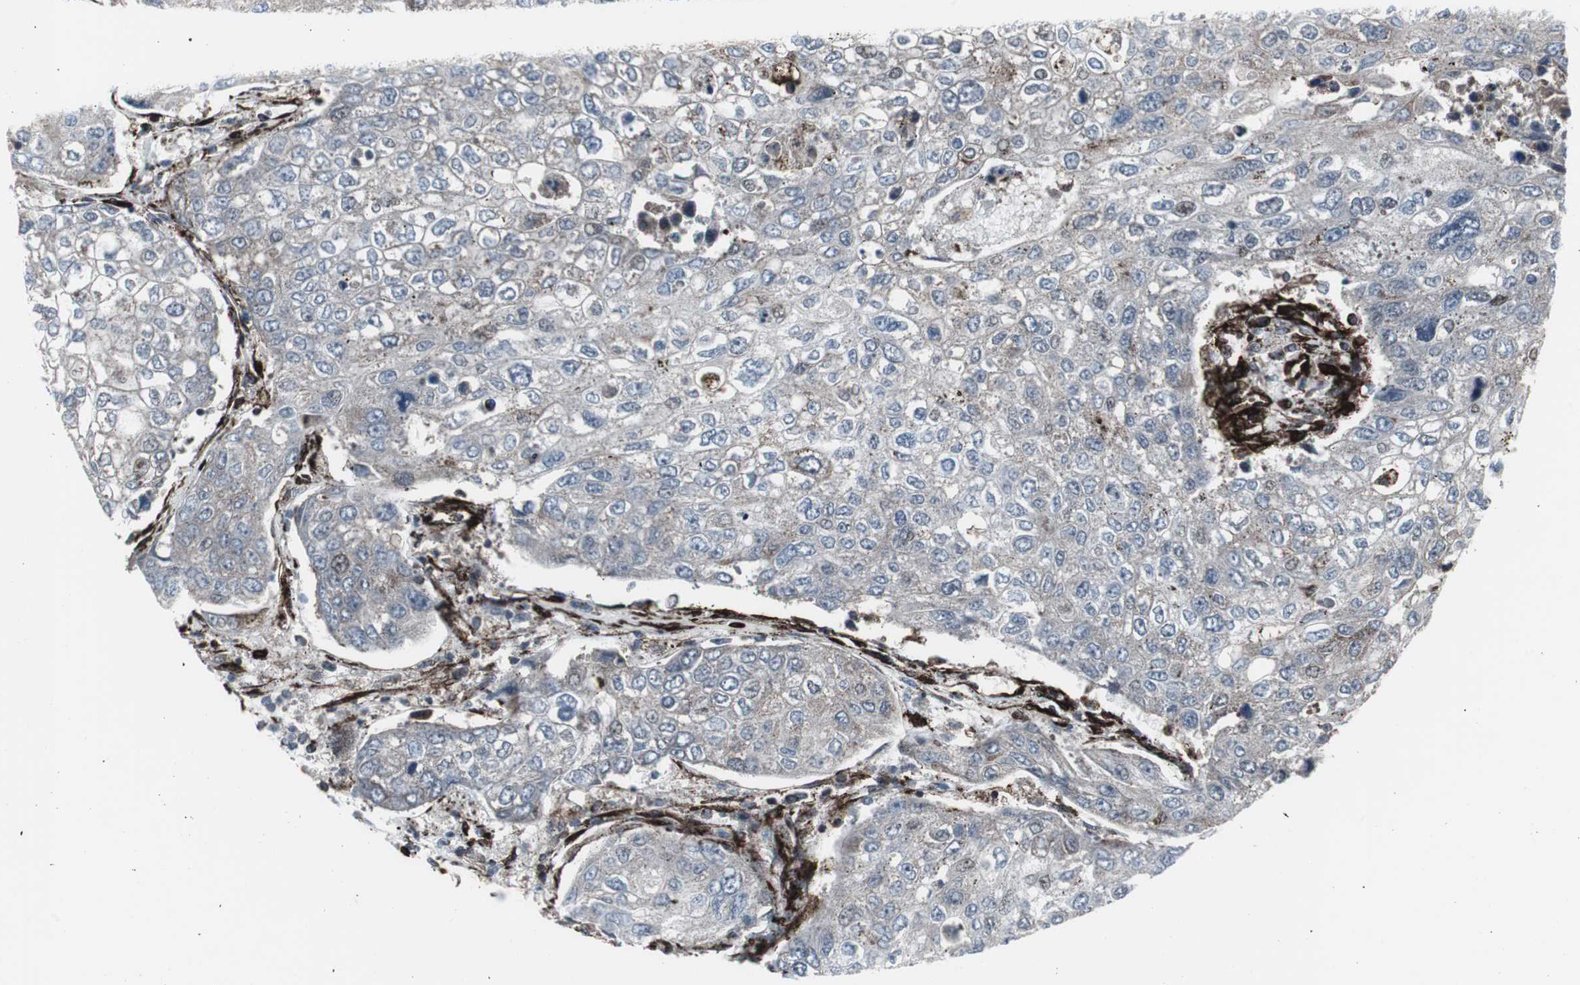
{"staining": {"intensity": "moderate", "quantity": "25%-75%", "location": "cytoplasmic/membranous,nuclear"}, "tissue": "urothelial cancer", "cell_type": "Tumor cells", "image_type": "cancer", "snomed": [{"axis": "morphology", "description": "Urothelial carcinoma, High grade"}, {"axis": "topography", "description": "Lymph node"}, {"axis": "topography", "description": "Urinary bladder"}], "caption": "Immunohistochemistry of human urothelial cancer displays medium levels of moderate cytoplasmic/membranous and nuclear staining in about 25%-75% of tumor cells. The protein is stained brown, and the nuclei are stained in blue (DAB (3,3'-diaminobenzidine) IHC with brightfield microscopy, high magnification).", "gene": "PDGFA", "patient": {"sex": "male", "age": 51}}